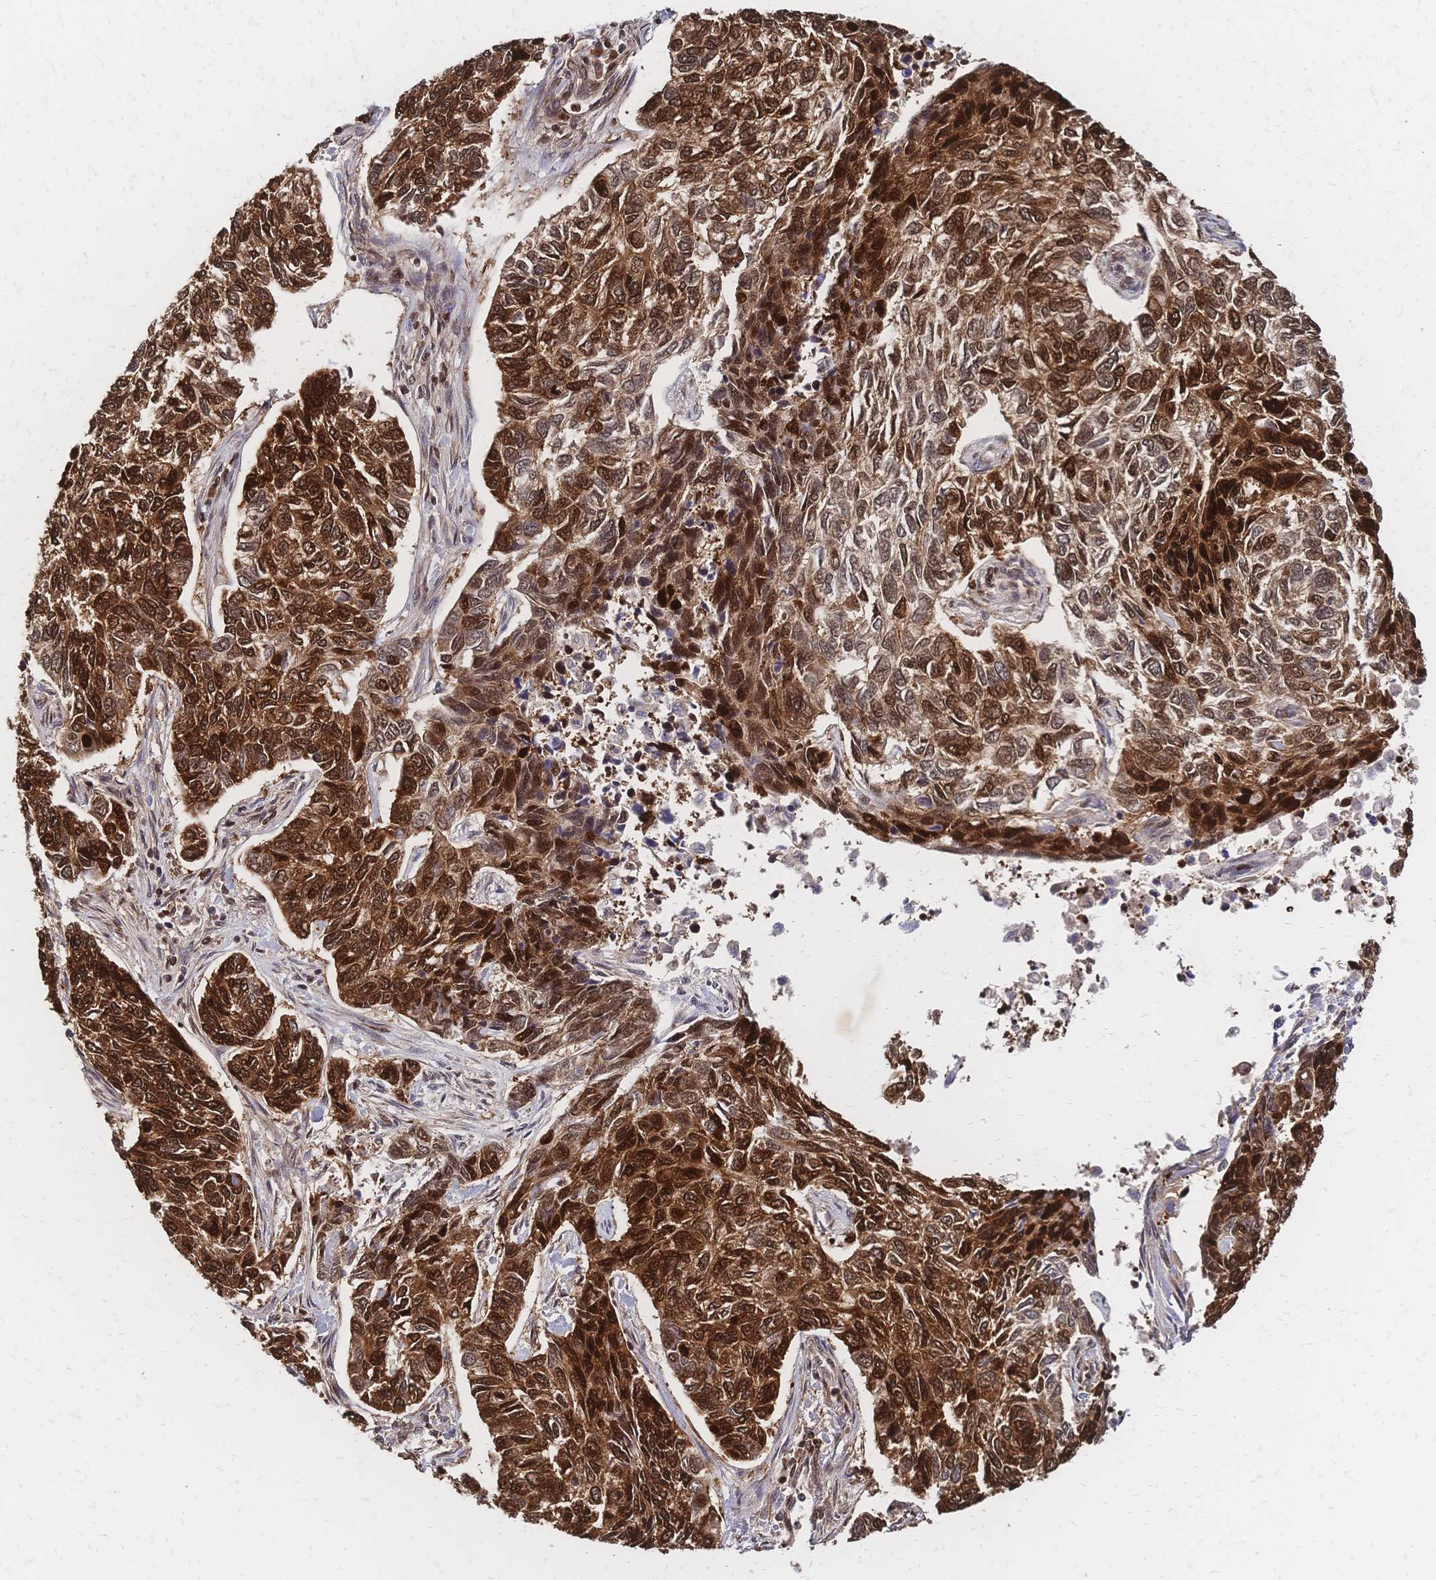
{"staining": {"intensity": "strong", "quantity": ">75%", "location": "cytoplasmic/membranous,nuclear"}, "tissue": "skin cancer", "cell_type": "Tumor cells", "image_type": "cancer", "snomed": [{"axis": "morphology", "description": "Basal cell carcinoma"}, {"axis": "topography", "description": "Skin"}], "caption": "Tumor cells exhibit strong cytoplasmic/membranous and nuclear positivity in about >75% of cells in skin cancer (basal cell carcinoma).", "gene": "HDGF", "patient": {"sex": "female", "age": 65}}